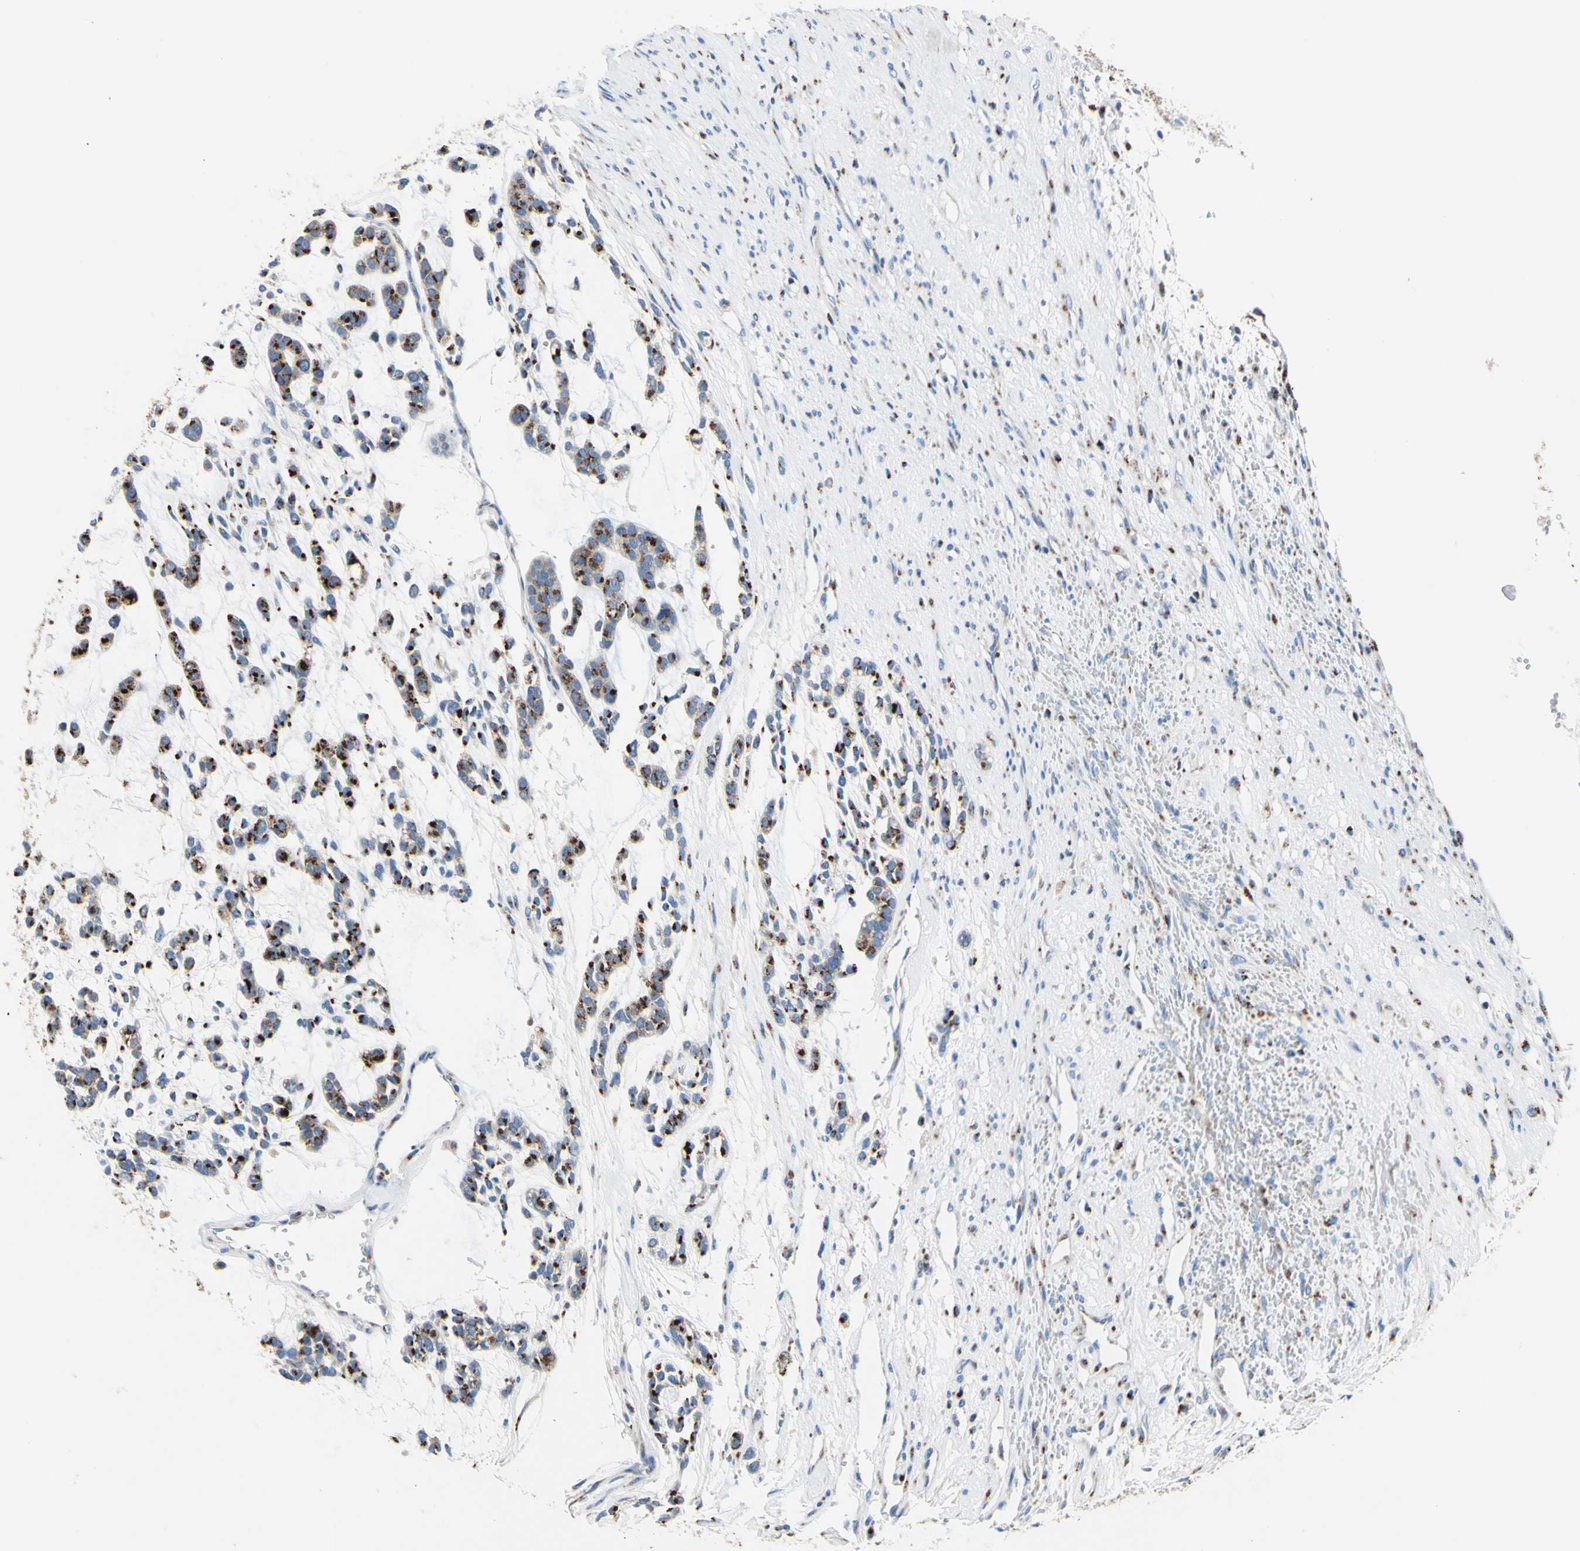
{"staining": {"intensity": "moderate", "quantity": ">75%", "location": "cytoplasmic/membranous"}, "tissue": "head and neck cancer", "cell_type": "Tumor cells", "image_type": "cancer", "snomed": [{"axis": "morphology", "description": "Adenocarcinoma, NOS"}, {"axis": "morphology", "description": "Adenoma, NOS"}, {"axis": "topography", "description": "Head-Neck"}], "caption": "Head and neck cancer stained for a protein (brown) demonstrates moderate cytoplasmic/membranous positive positivity in about >75% of tumor cells.", "gene": "GALNT2", "patient": {"sex": "female", "age": 55}}